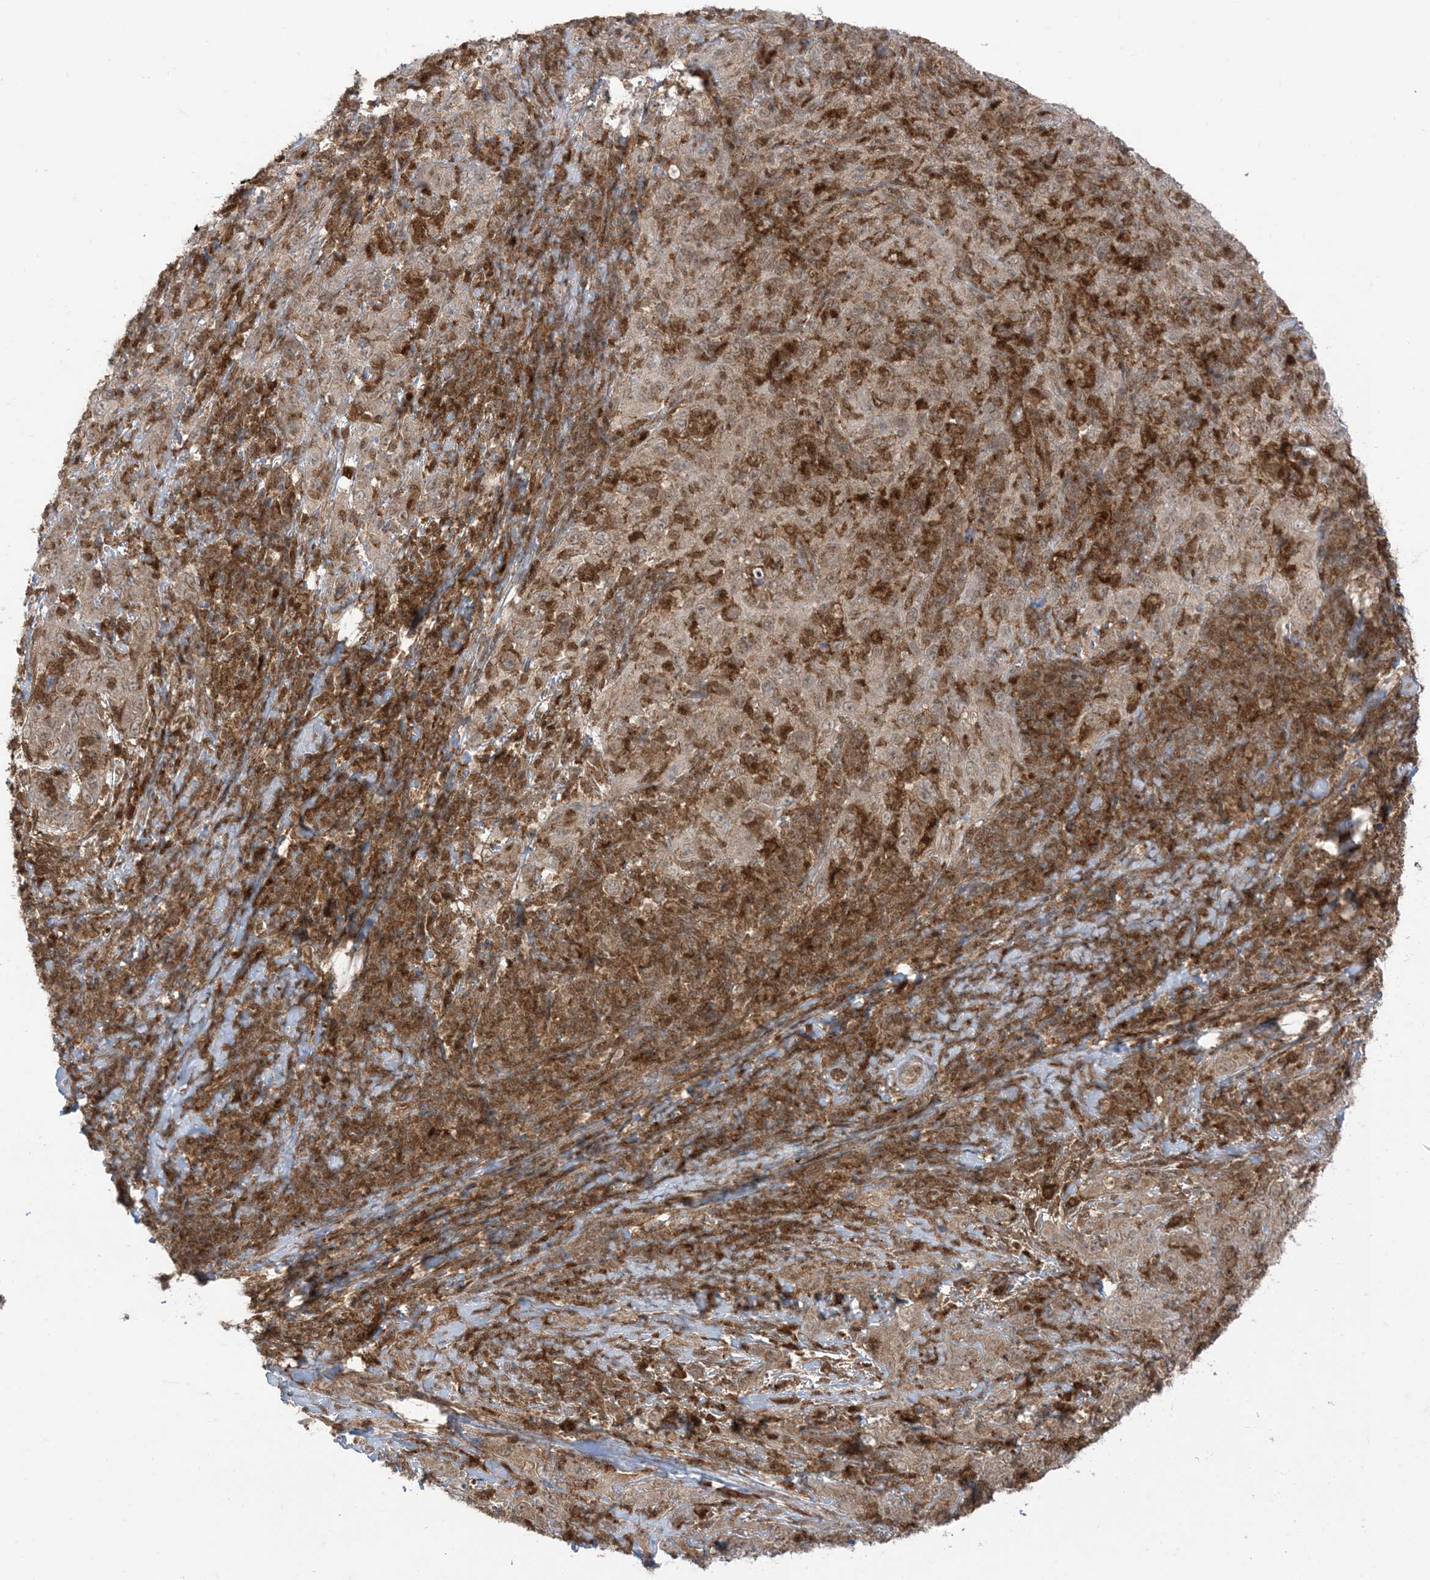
{"staining": {"intensity": "moderate", "quantity": "<25%", "location": "cytoplasmic/membranous,nuclear"}, "tissue": "cervical cancer", "cell_type": "Tumor cells", "image_type": "cancer", "snomed": [{"axis": "morphology", "description": "Squamous cell carcinoma, NOS"}, {"axis": "topography", "description": "Cervix"}], "caption": "IHC photomicrograph of cervical cancer (squamous cell carcinoma) stained for a protein (brown), which shows low levels of moderate cytoplasmic/membranous and nuclear expression in approximately <25% of tumor cells.", "gene": "PTPA", "patient": {"sex": "female", "age": 46}}